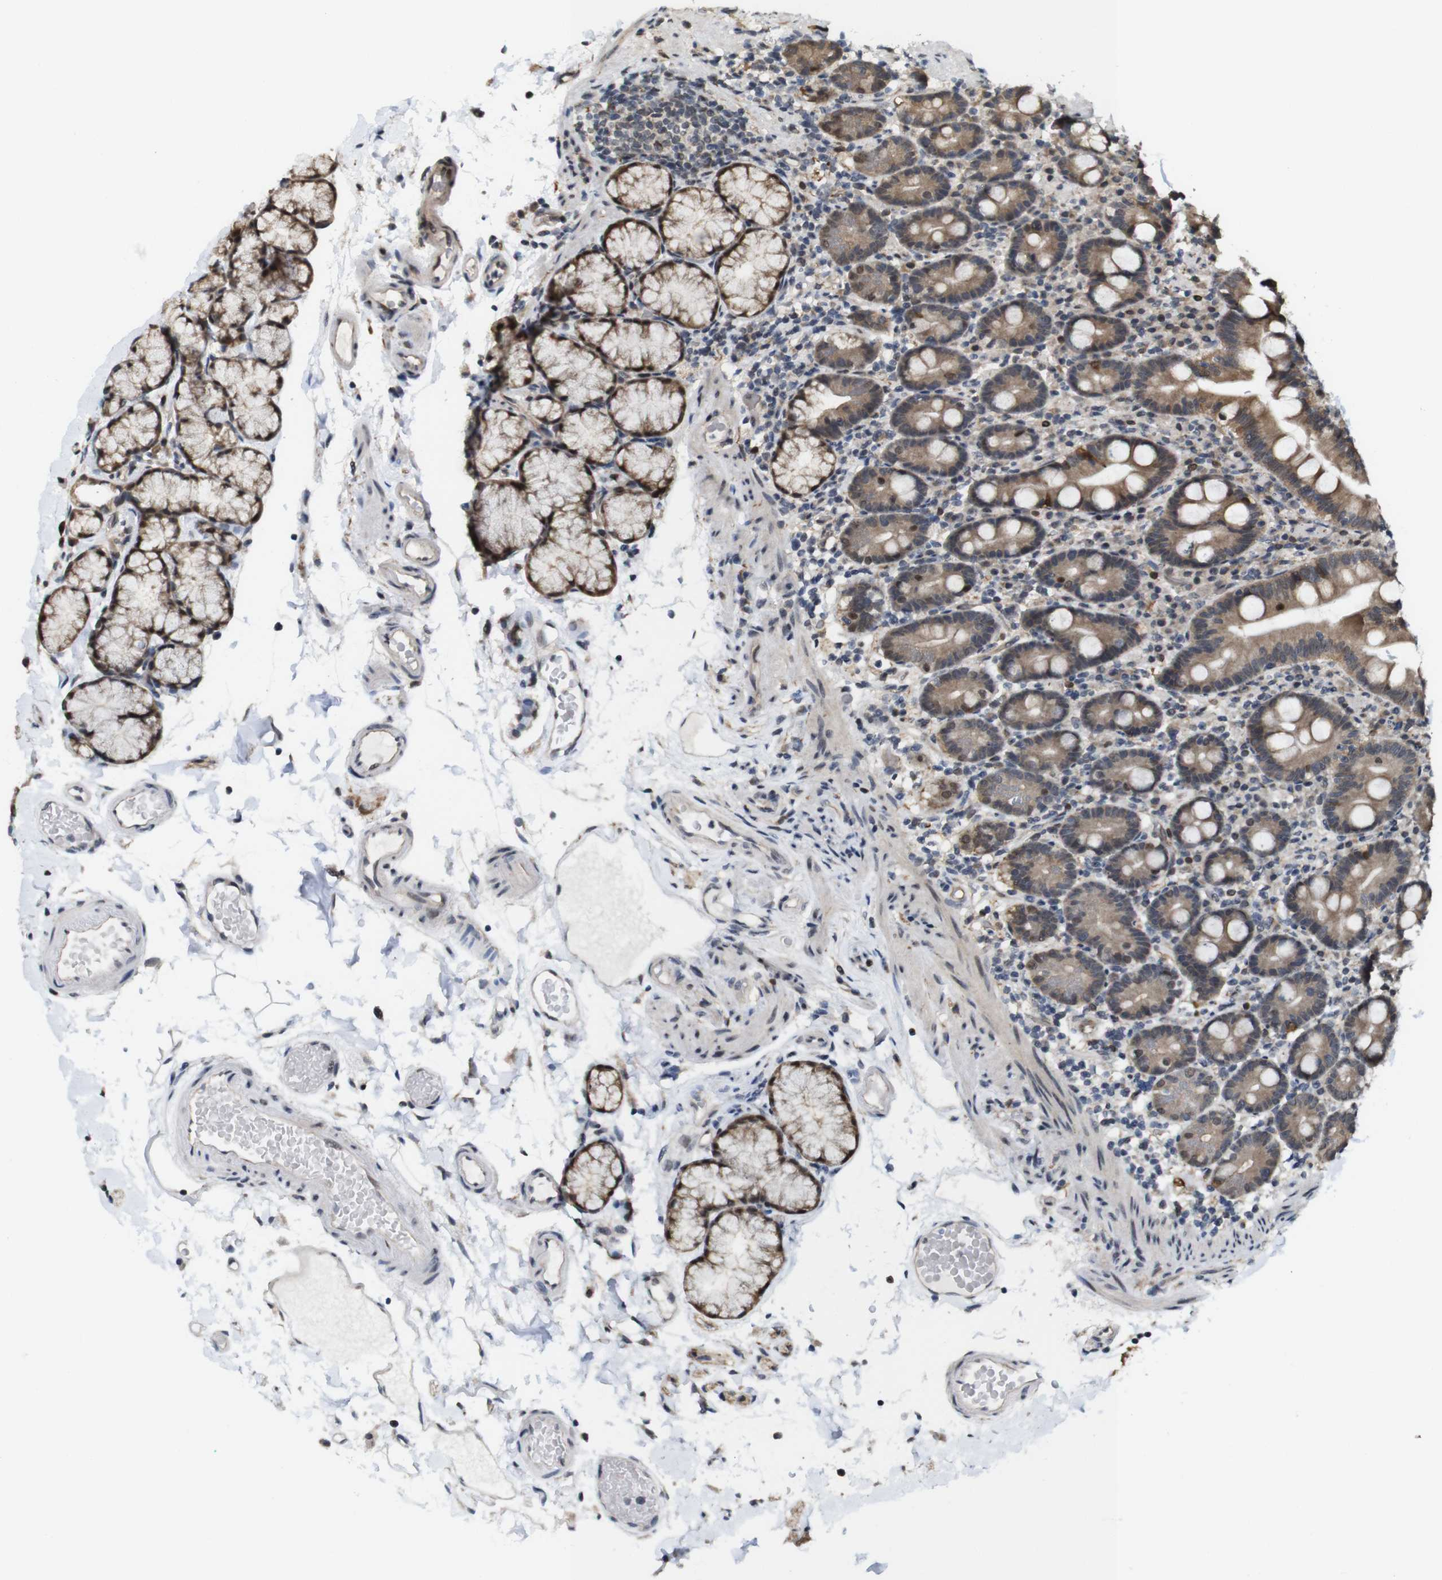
{"staining": {"intensity": "moderate", "quantity": ">75%", "location": "cytoplasmic/membranous,nuclear"}, "tissue": "duodenum", "cell_type": "Glandular cells", "image_type": "normal", "snomed": [{"axis": "morphology", "description": "Normal tissue, NOS"}, {"axis": "topography", "description": "Small intestine, NOS"}], "caption": "IHC staining of normal duodenum, which displays medium levels of moderate cytoplasmic/membranous,nuclear expression in about >75% of glandular cells indicating moderate cytoplasmic/membranous,nuclear protein staining. The staining was performed using DAB (brown) for protein detection and nuclei were counterstained in hematoxylin (blue).", "gene": "PNMA8A", "patient": {"sex": "female", "age": 71}}